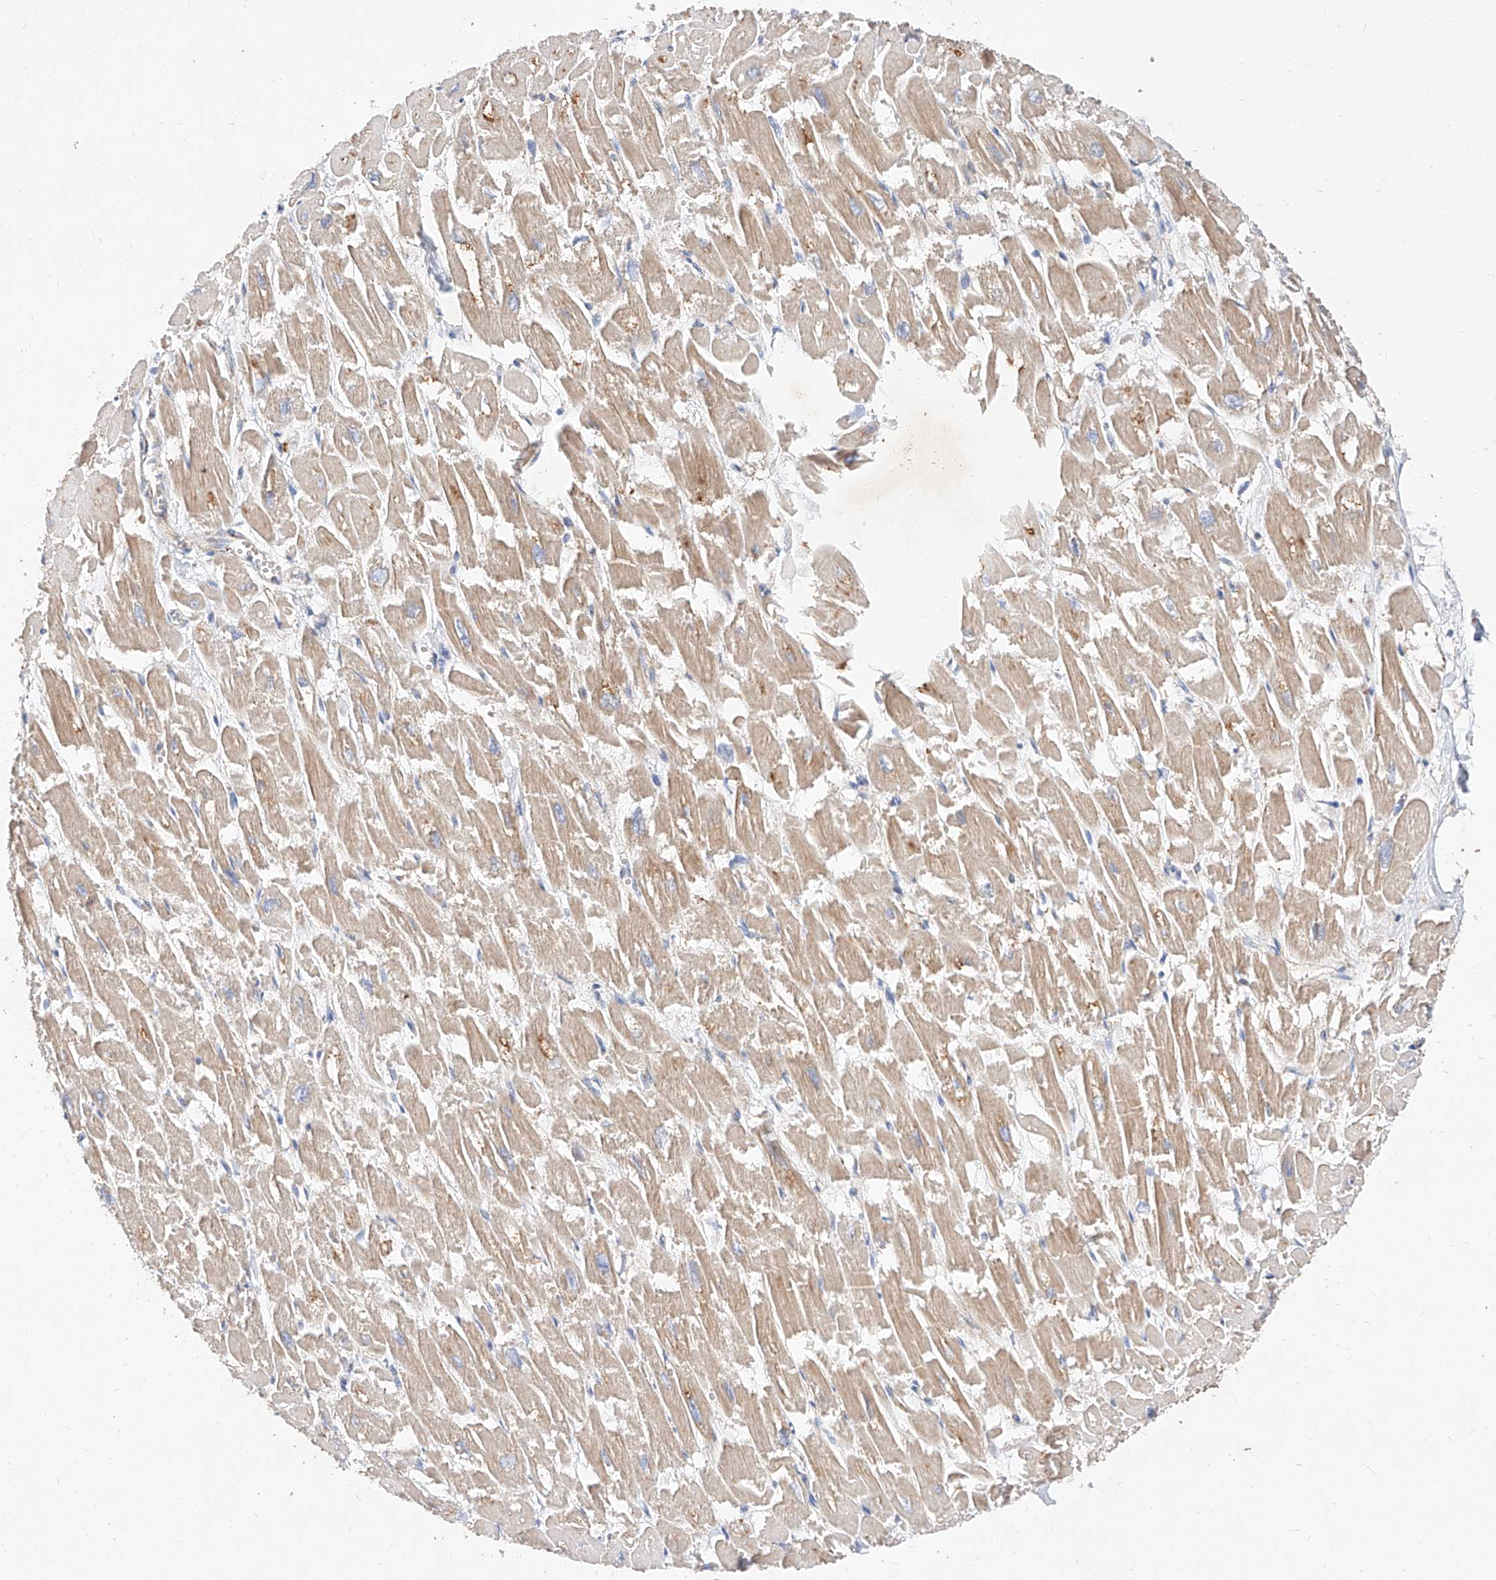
{"staining": {"intensity": "moderate", "quantity": "<25%", "location": "cytoplasmic/membranous"}, "tissue": "heart muscle", "cell_type": "Cardiomyocytes", "image_type": "normal", "snomed": [{"axis": "morphology", "description": "Normal tissue, NOS"}, {"axis": "topography", "description": "Heart"}], "caption": "A micrograph of heart muscle stained for a protein displays moderate cytoplasmic/membranous brown staining in cardiomyocytes.", "gene": "DIRAS3", "patient": {"sex": "male", "age": 54}}